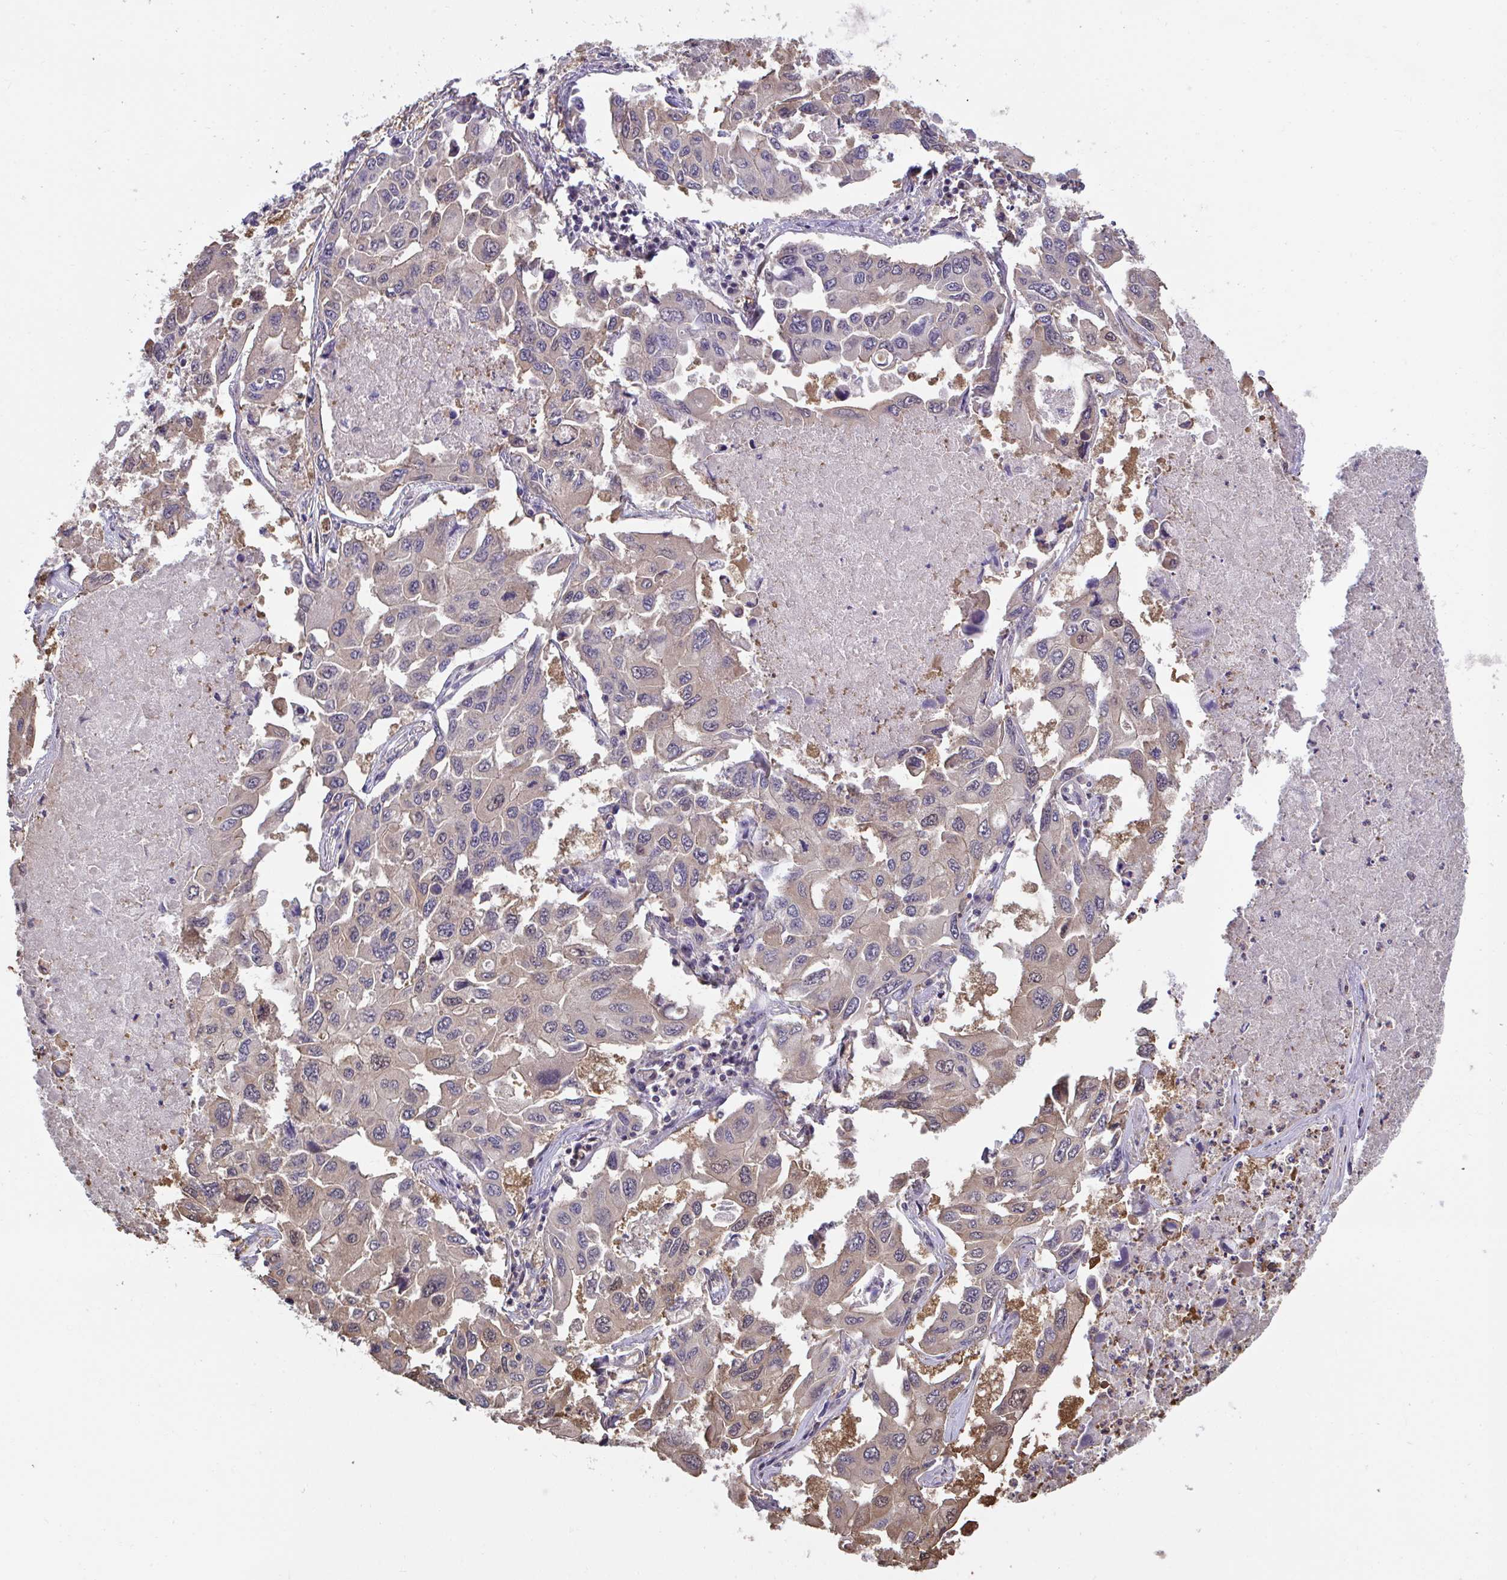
{"staining": {"intensity": "weak", "quantity": "25%-75%", "location": "cytoplasmic/membranous,nuclear"}, "tissue": "lung cancer", "cell_type": "Tumor cells", "image_type": "cancer", "snomed": [{"axis": "morphology", "description": "Adenocarcinoma, NOS"}, {"axis": "topography", "description": "Lung"}], "caption": "Protein positivity by immunohistochemistry (IHC) exhibits weak cytoplasmic/membranous and nuclear expression in about 25%-75% of tumor cells in lung cancer.", "gene": "TTC9C", "patient": {"sex": "male", "age": 64}}